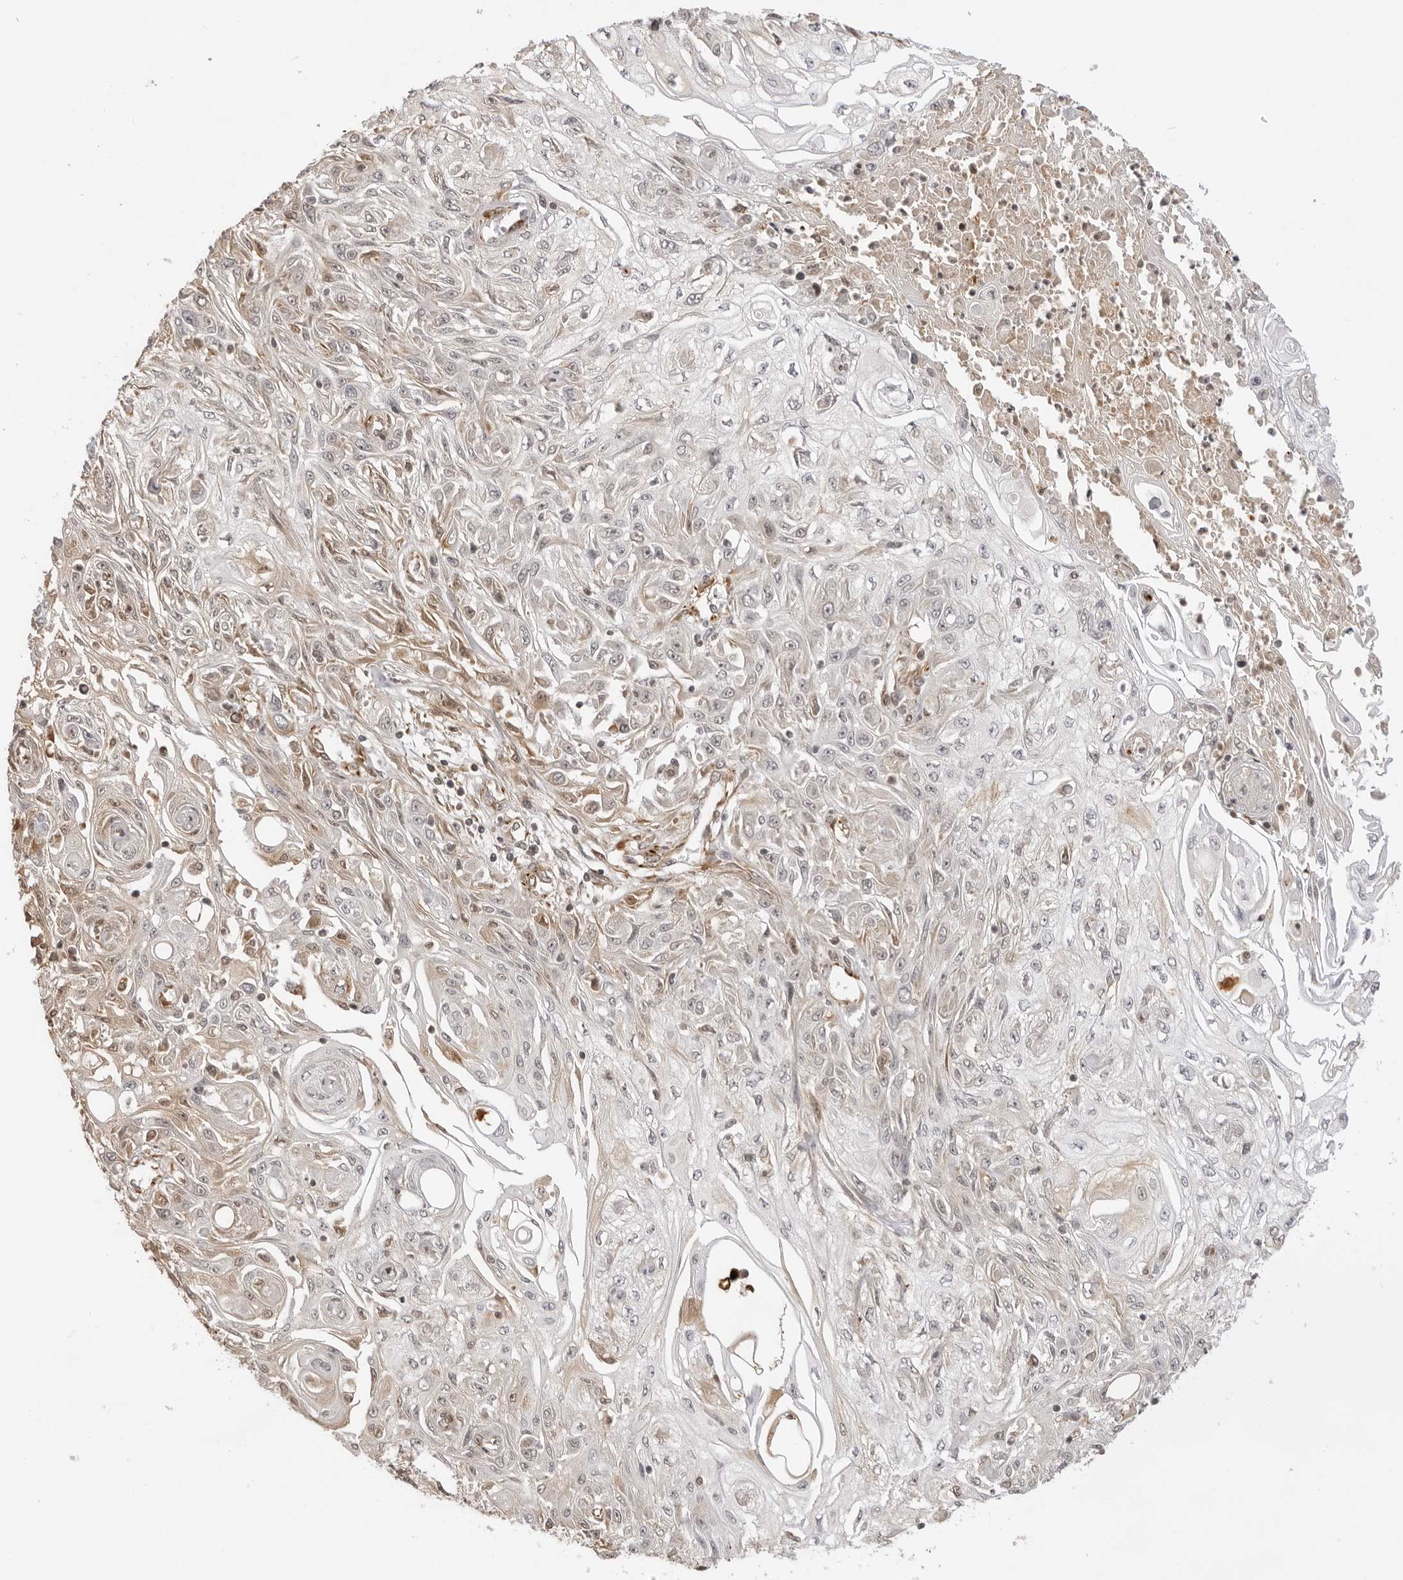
{"staining": {"intensity": "negative", "quantity": "none", "location": "none"}, "tissue": "skin cancer", "cell_type": "Tumor cells", "image_type": "cancer", "snomed": [{"axis": "morphology", "description": "Squamous cell carcinoma, NOS"}, {"axis": "morphology", "description": "Squamous cell carcinoma, metastatic, NOS"}, {"axis": "topography", "description": "Skin"}, {"axis": "topography", "description": "Lymph node"}], "caption": "DAB immunohistochemical staining of skin cancer (squamous cell carcinoma) exhibits no significant expression in tumor cells.", "gene": "DYNLT5", "patient": {"sex": "male", "age": 75}}